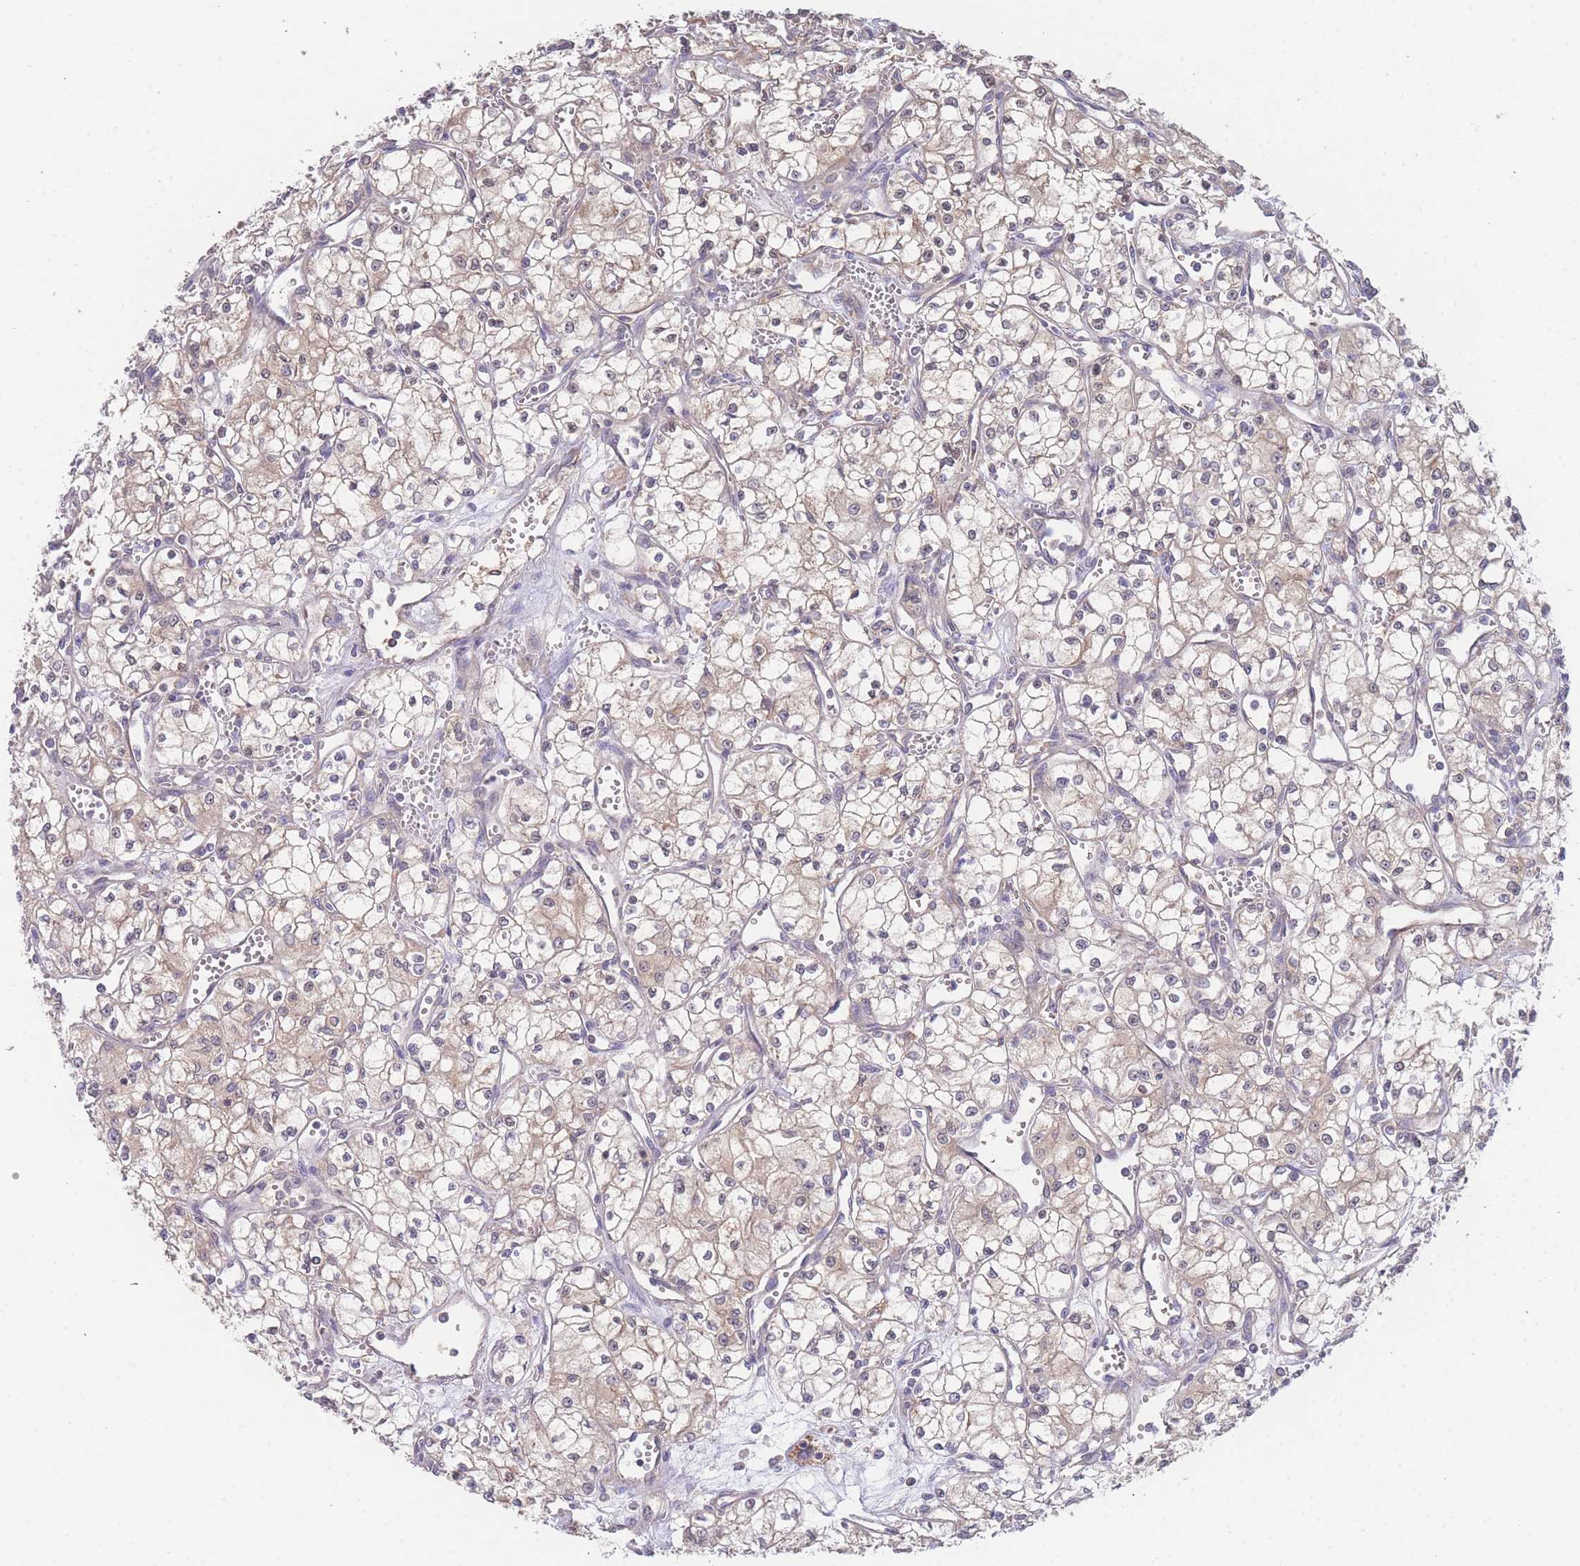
{"staining": {"intensity": "weak", "quantity": ">75%", "location": "cytoplasmic/membranous"}, "tissue": "renal cancer", "cell_type": "Tumor cells", "image_type": "cancer", "snomed": [{"axis": "morphology", "description": "Adenocarcinoma, NOS"}, {"axis": "topography", "description": "Kidney"}], "caption": "Renal cancer (adenocarcinoma) was stained to show a protein in brown. There is low levels of weak cytoplasmic/membranous staining in about >75% of tumor cells. (Stains: DAB in brown, nuclei in blue, Microscopy: brightfield microscopy at high magnification).", "gene": "MRPS18B", "patient": {"sex": "male", "age": 59}}